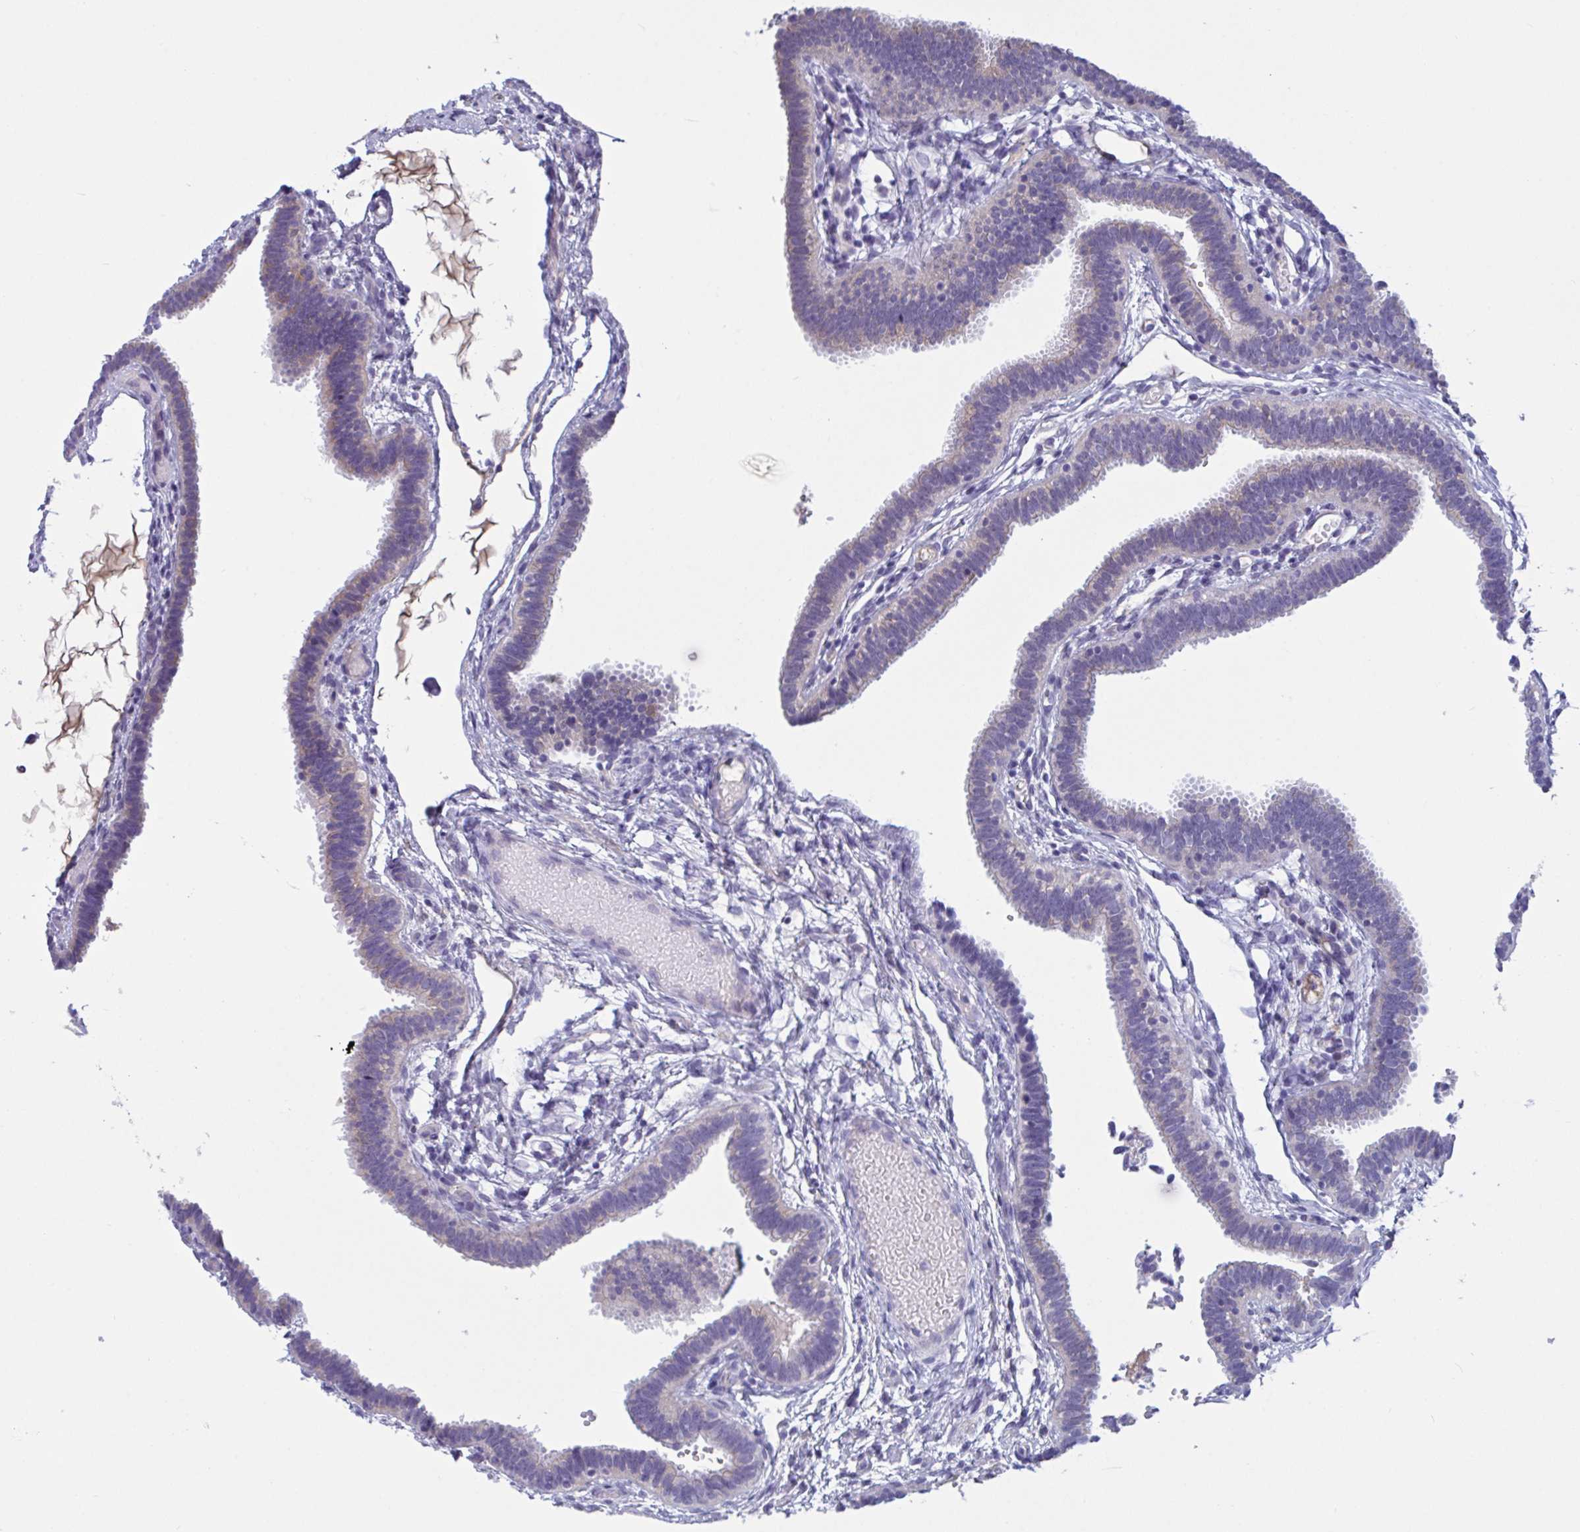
{"staining": {"intensity": "negative", "quantity": "none", "location": "none"}, "tissue": "fallopian tube", "cell_type": "Glandular cells", "image_type": "normal", "snomed": [{"axis": "morphology", "description": "Normal tissue, NOS"}, {"axis": "topography", "description": "Fallopian tube"}], "caption": "IHC photomicrograph of unremarkable fallopian tube: human fallopian tube stained with DAB reveals no significant protein expression in glandular cells.", "gene": "MS4A14", "patient": {"sex": "female", "age": 37}}